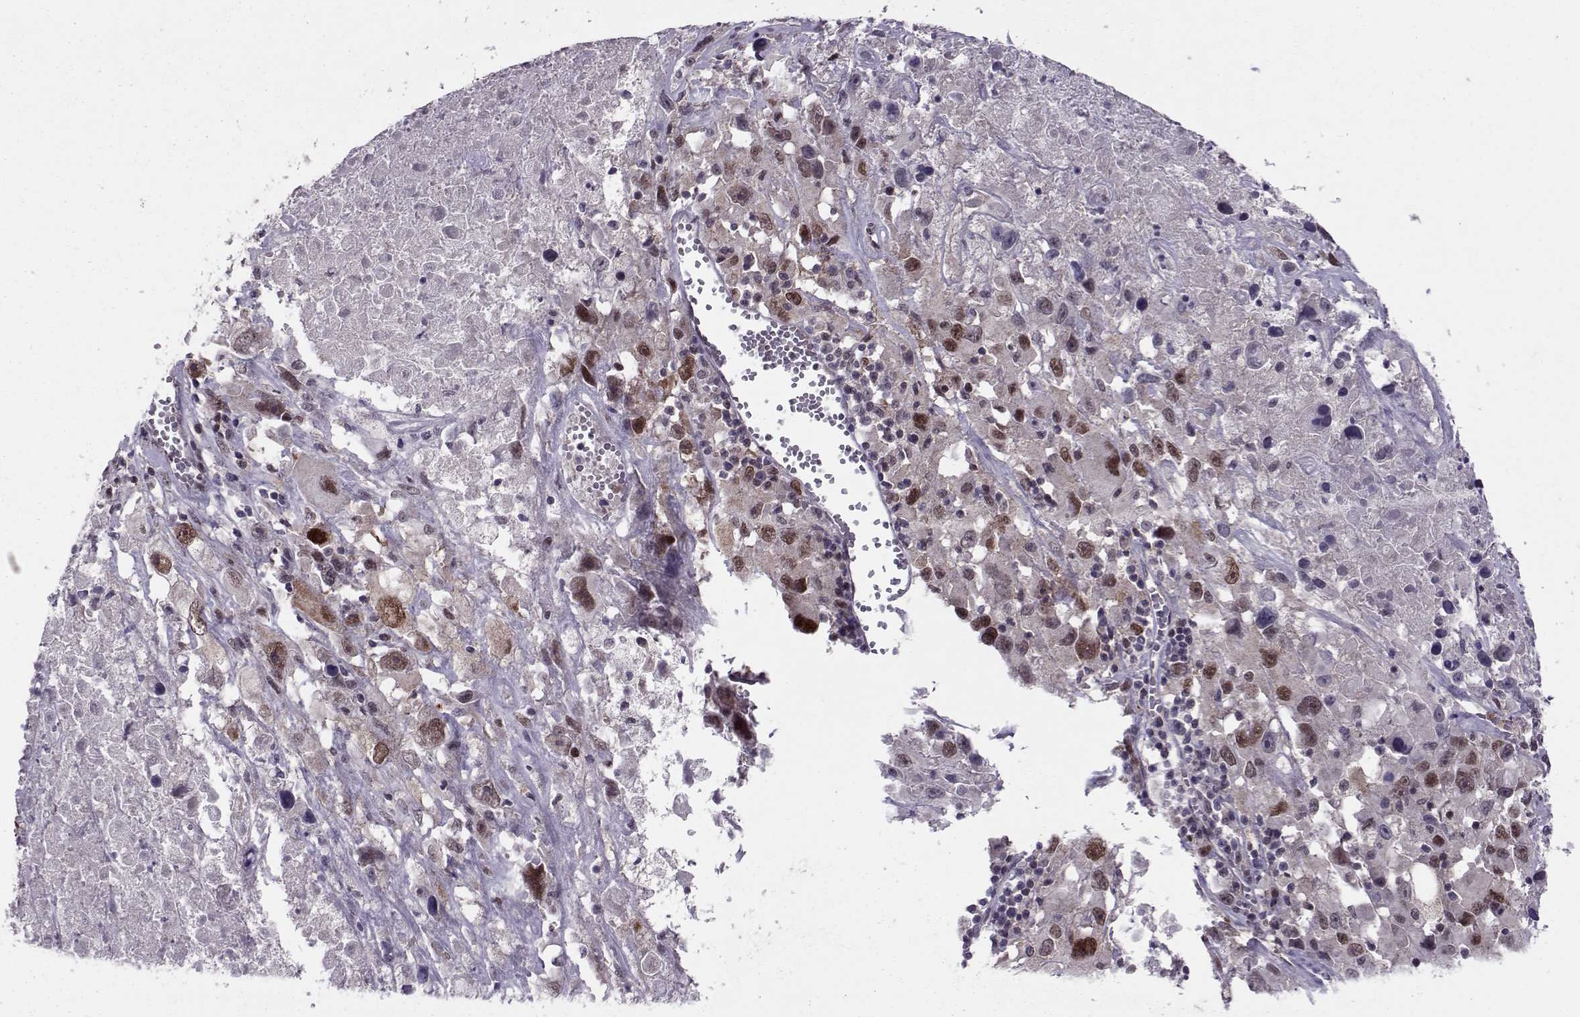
{"staining": {"intensity": "moderate", "quantity": "25%-75%", "location": "nuclear"}, "tissue": "melanoma", "cell_type": "Tumor cells", "image_type": "cancer", "snomed": [{"axis": "morphology", "description": "Malignant melanoma, Metastatic site"}, {"axis": "topography", "description": "Lymph node"}], "caption": "A medium amount of moderate nuclear staining is present in approximately 25%-75% of tumor cells in melanoma tissue.", "gene": "CDK4", "patient": {"sex": "male", "age": 50}}